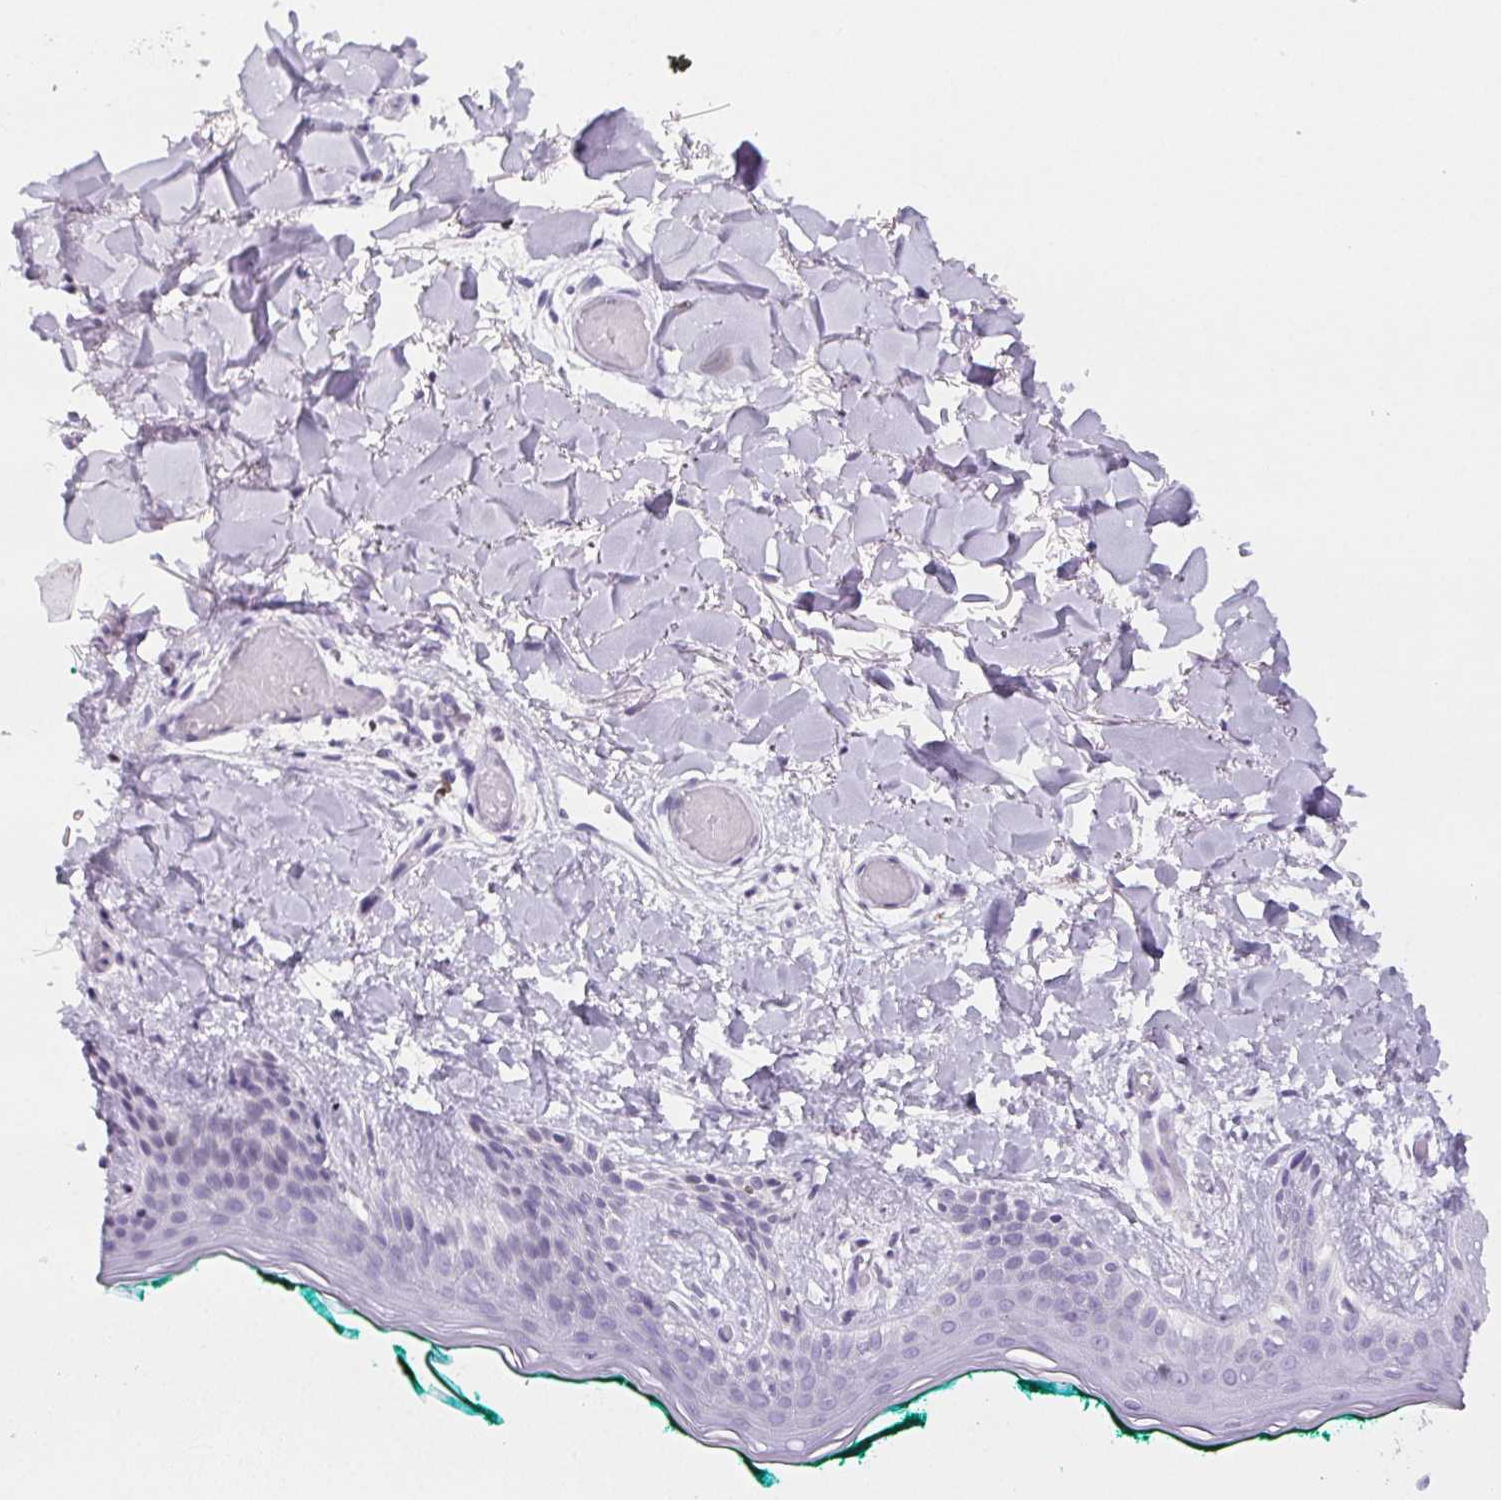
{"staining": {"intensity": "negative", "quantity": "none", "location": "none"}, "tissue": "skin", "cell_type": "Fibroblasts", "image_type": "normal", "snomed": [{"axis": "morphology", "description": "Normal tissue, NOS"}, {"axis": "topography", "description": "Skin"}], "caption": "Fibroblasts are negative for brown protein staining in normal skin. (DAB (3,3'-diaminobenzidine) IHC visualized using brightfield microscopy, high magnification).", "gene": "BEND2", "patient": {"sex": "female", "age": 34}}